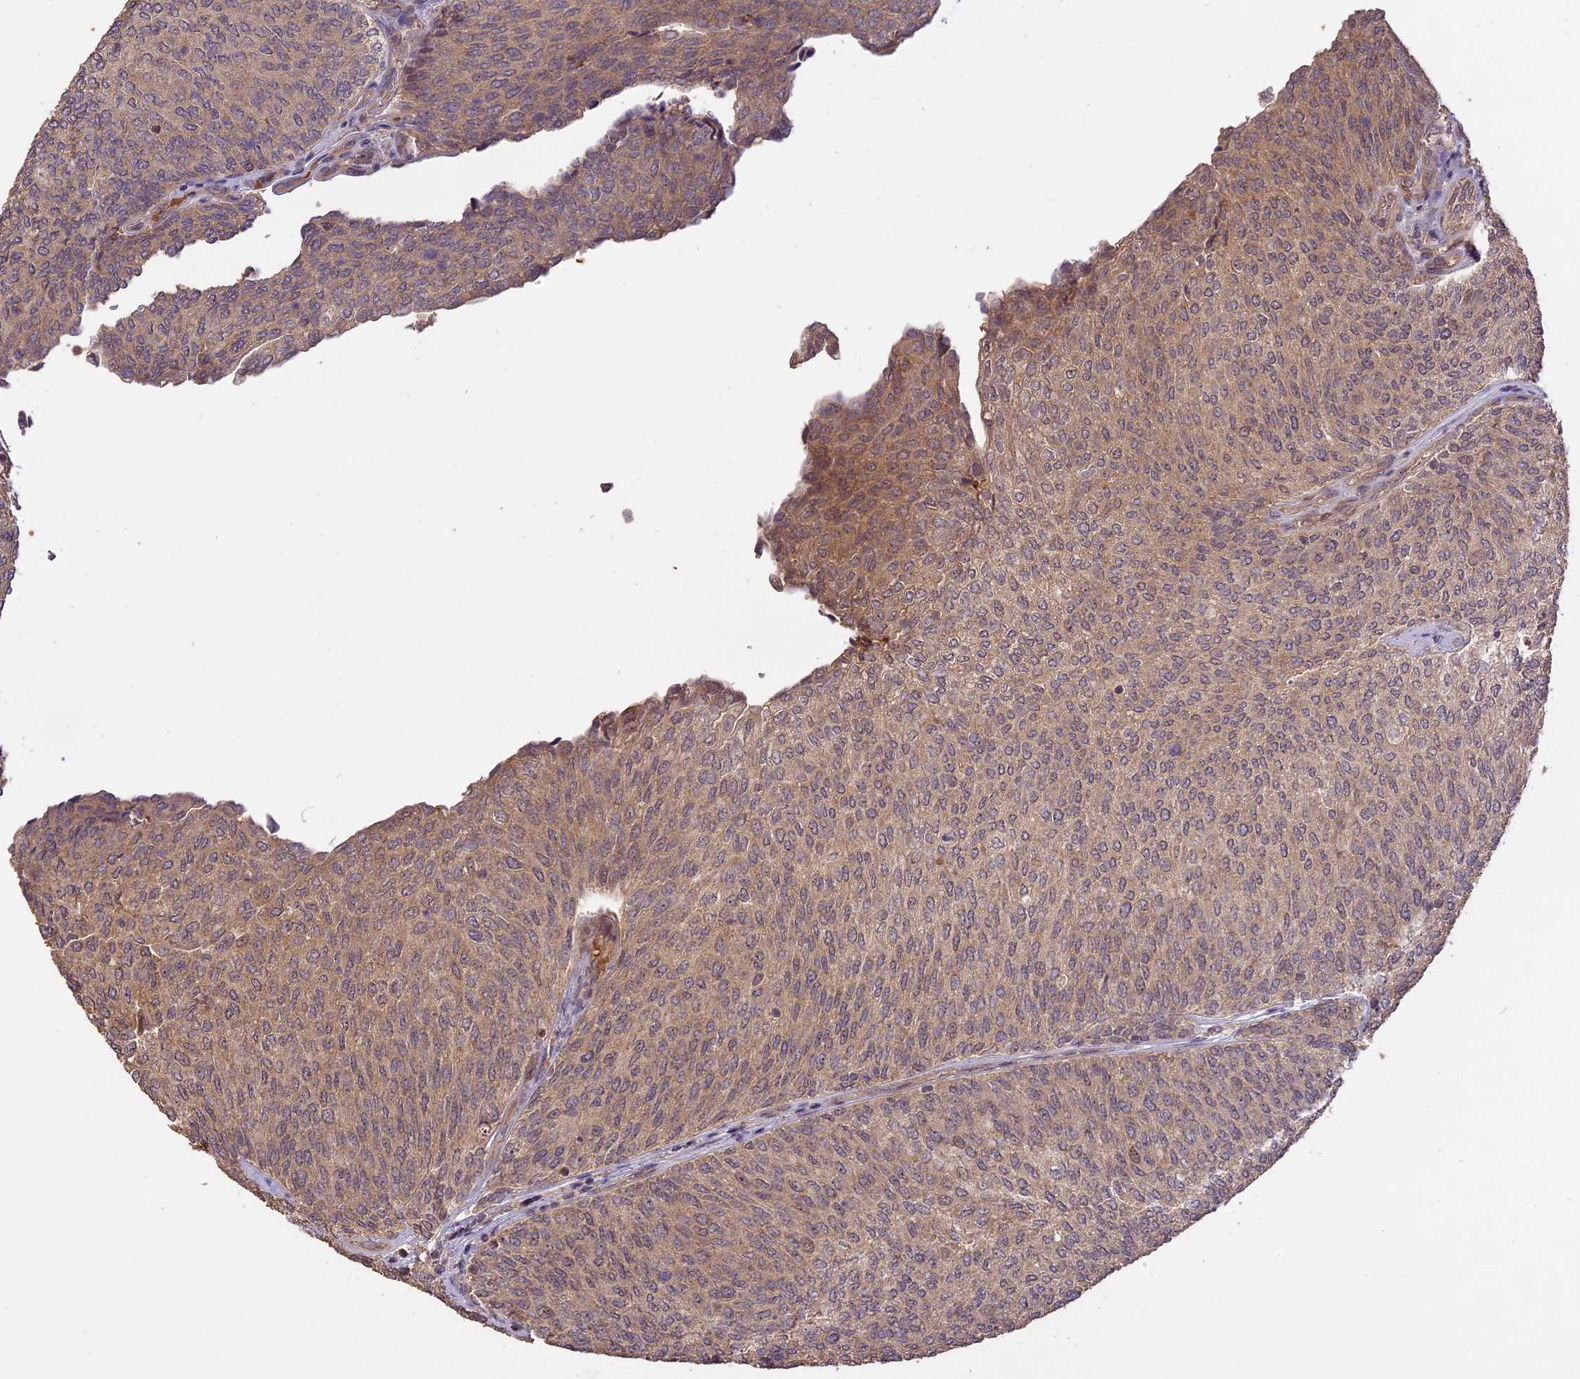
{"staining": {"intensity": "weak", "quantity": "25%-75%", "location": "cytoplasmic/membranous"}, "tissue": "urothelial cancer", "cell_type": "Tumor cells", "image_type": "cancer", "snomed": [{"axis": "morphology", "description": "Urothelial carcinoma, Low grade"}, {"axis": "topography", "description": "Urinary bladder"}], "caption": "Urothelial cancer stained with DAB immunohistochemistry exhibits low levels of weak cytoplasmic/membranous positivity in approximately 25%-75% of tumor cells.", "gene": "TIGD7", "patient": {"sex": "female", "age": 79}}